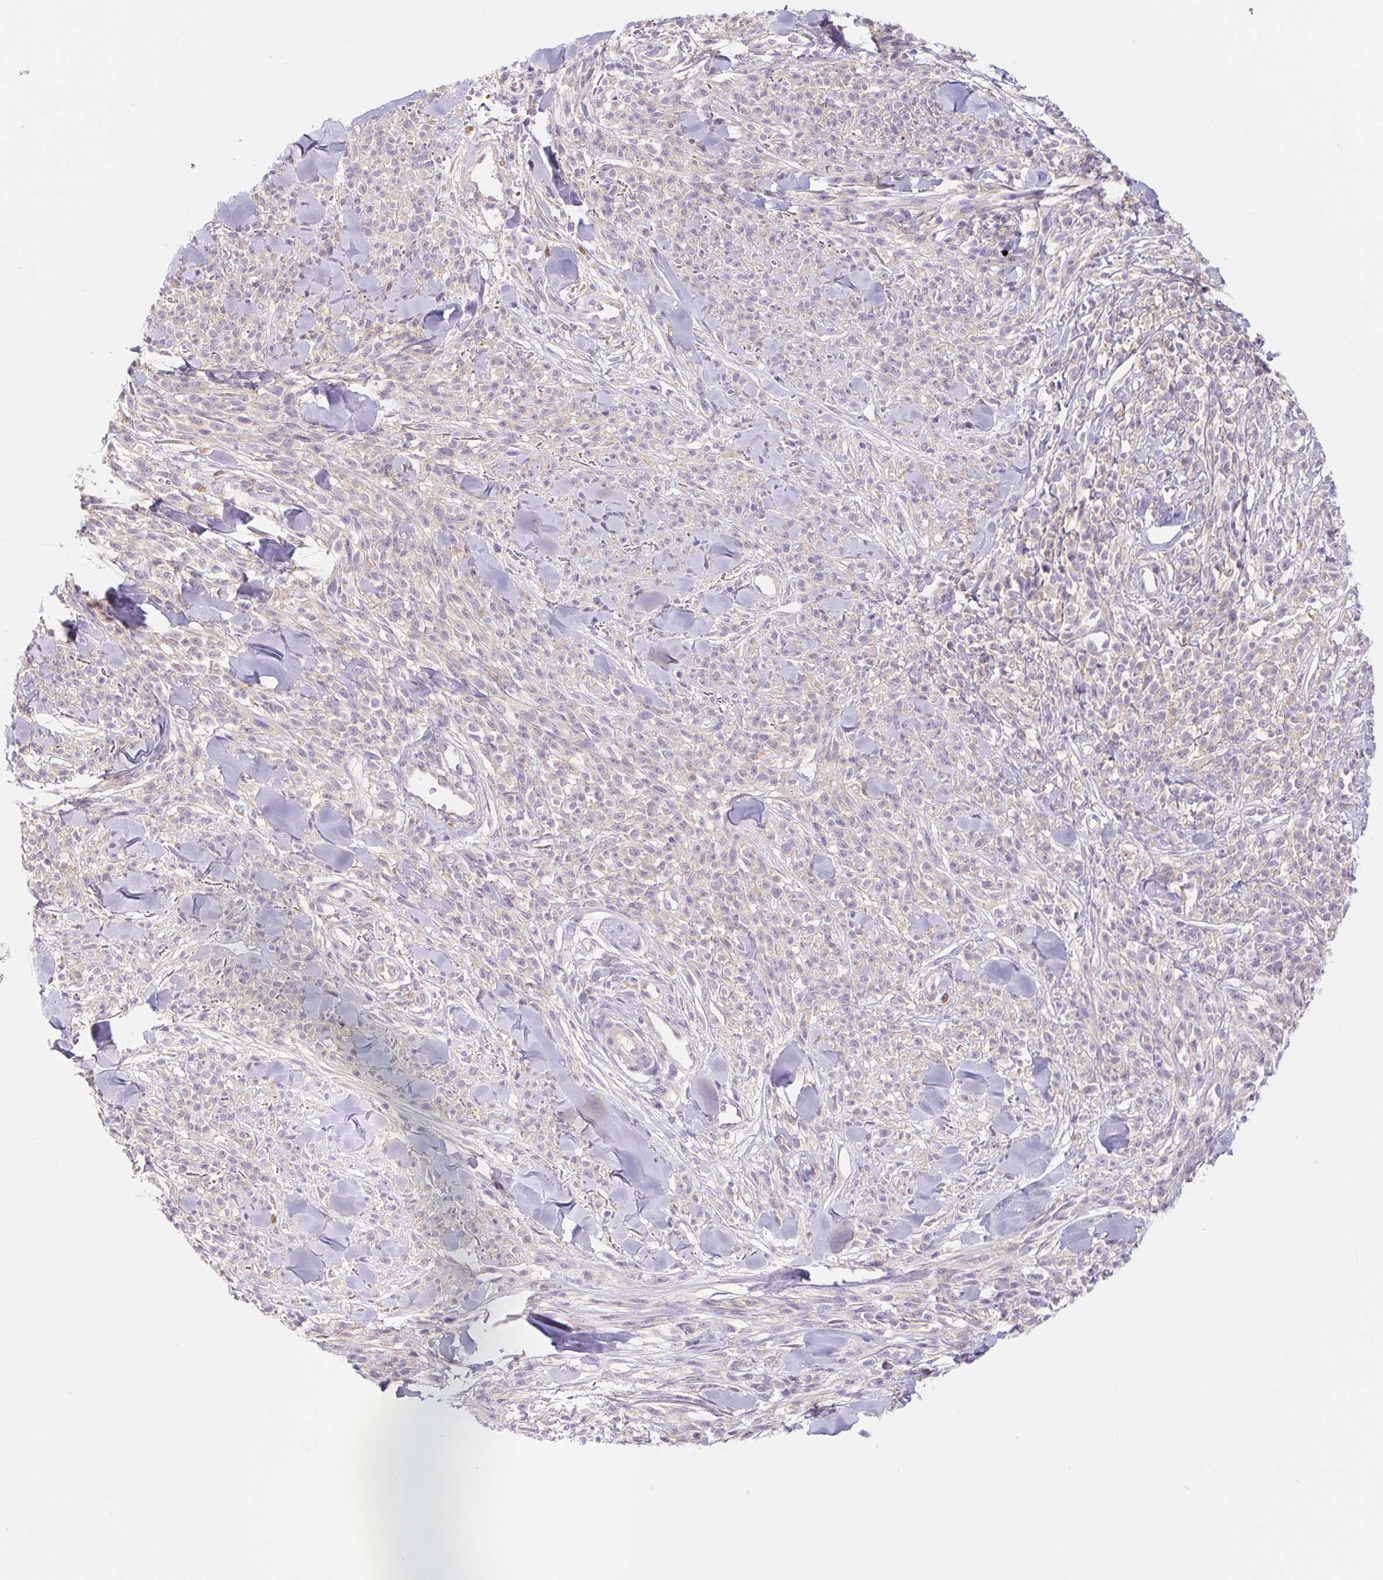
{"staining": {"intensity": "negative", "quantity": "none", "location": "none"}, "tissue": "melanoma", "cell_type": "Tumor cells", "image_type": "cancer", "snomed": [{"axis": "morphology", "description": "Malignant melanoma, NOS"}, {"axis": "topography", "description": "Skin"}, {"axis": "topography", "description": "Skin of trunk"}], "caption": "Melanoma was stained to show a protein in brown. There is no significant staining in tumor cells.", "gene": "DYNC2LI1", "patient": {"sex": "male", "age": 74}}